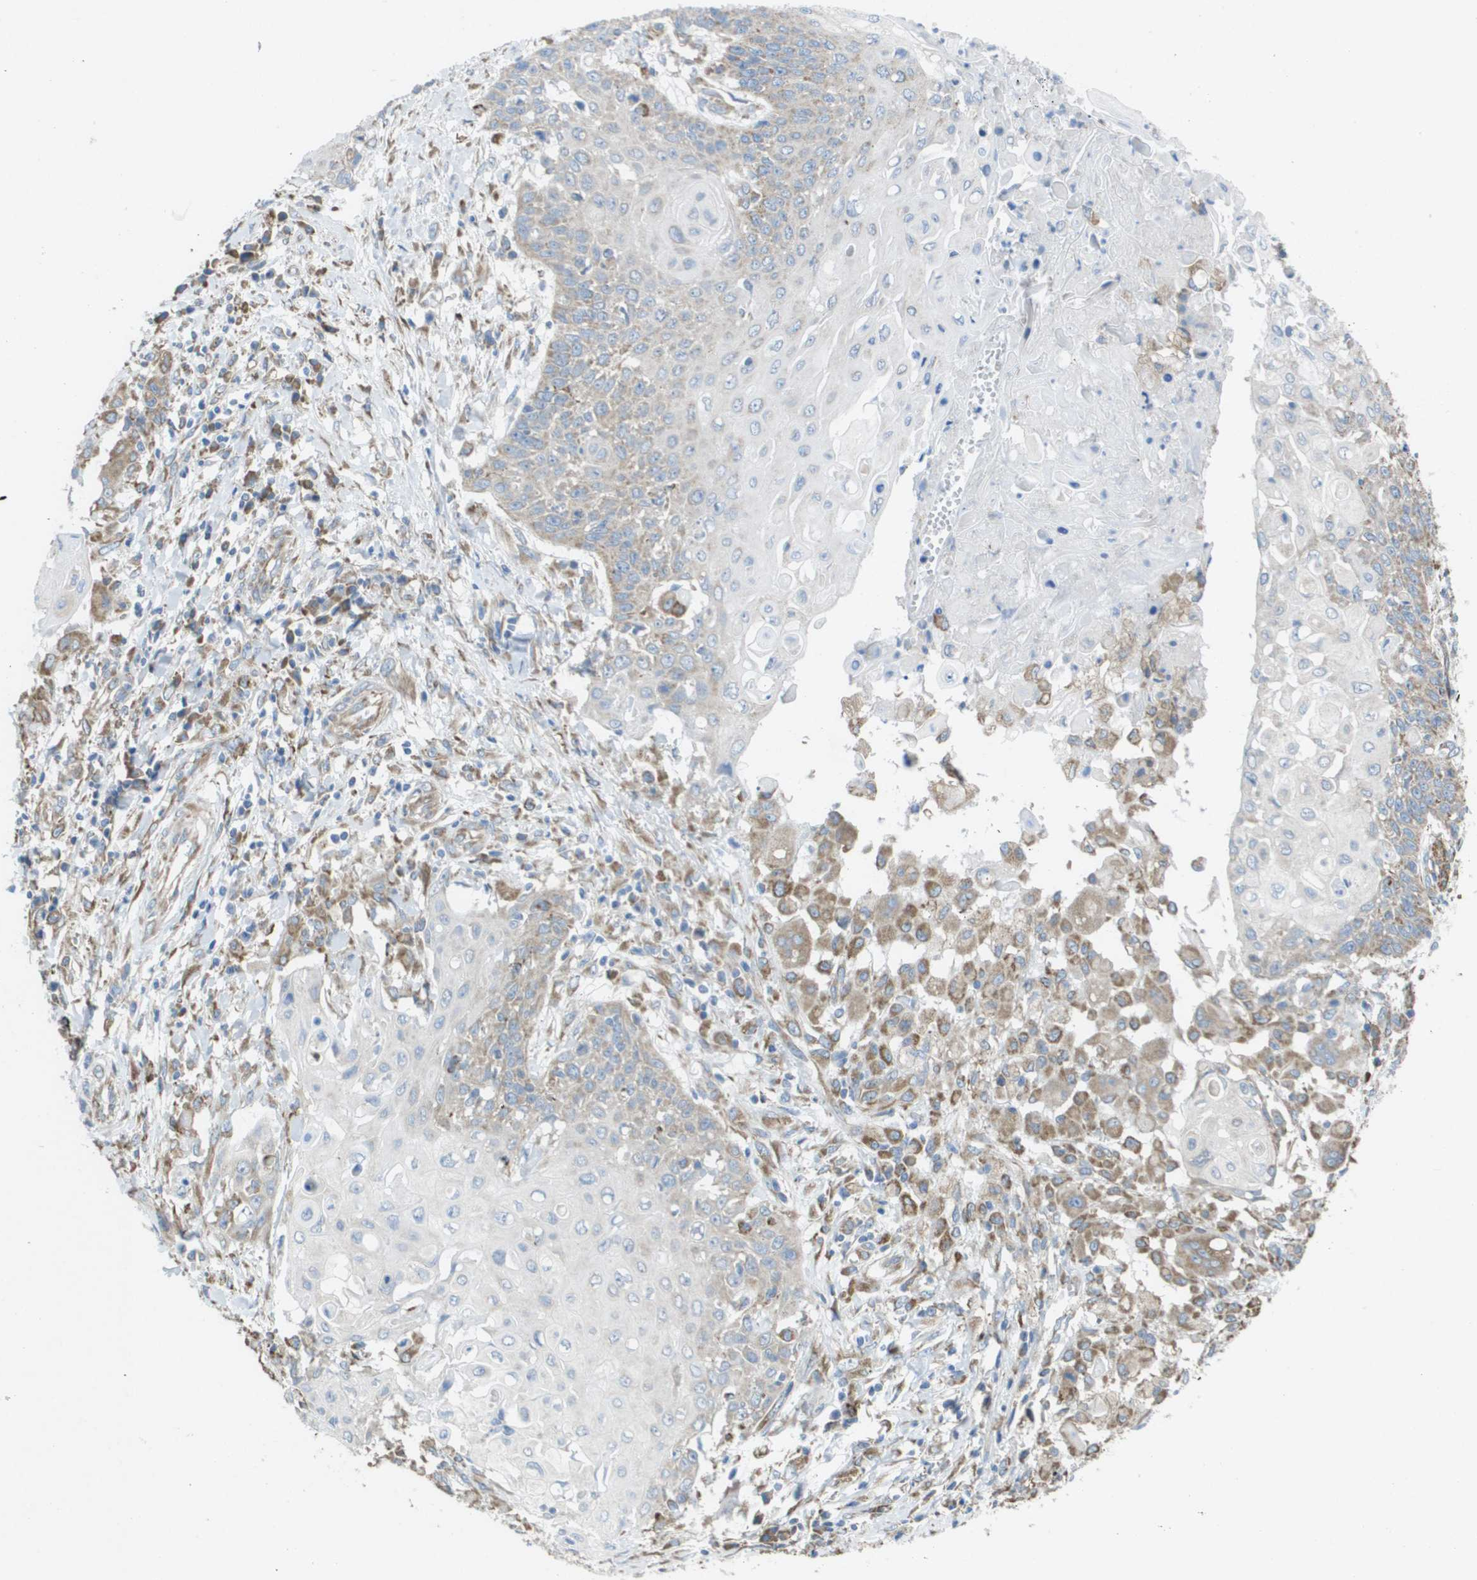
{"staining": {"intensity": "weak", "quantity": "<25%", "location": "cytoplasmic/membranous"}, "tissue": "cervical cancer", "cell_type": "Tumor cells", "image_type": "cancer", "snomed": [{"axis": "morphology", "description": "Squamous cell carcinoma, NOS"}, {"axis": "topography", "description": "Cervix"}], "caption": "High power microscopy micrograph of an IHC image of squamous cell carcinoma (cervical), revealing no significant expression in tumor cells.", "gene": "CLCN2", "patient": {"sex": "female", "age": 39}}